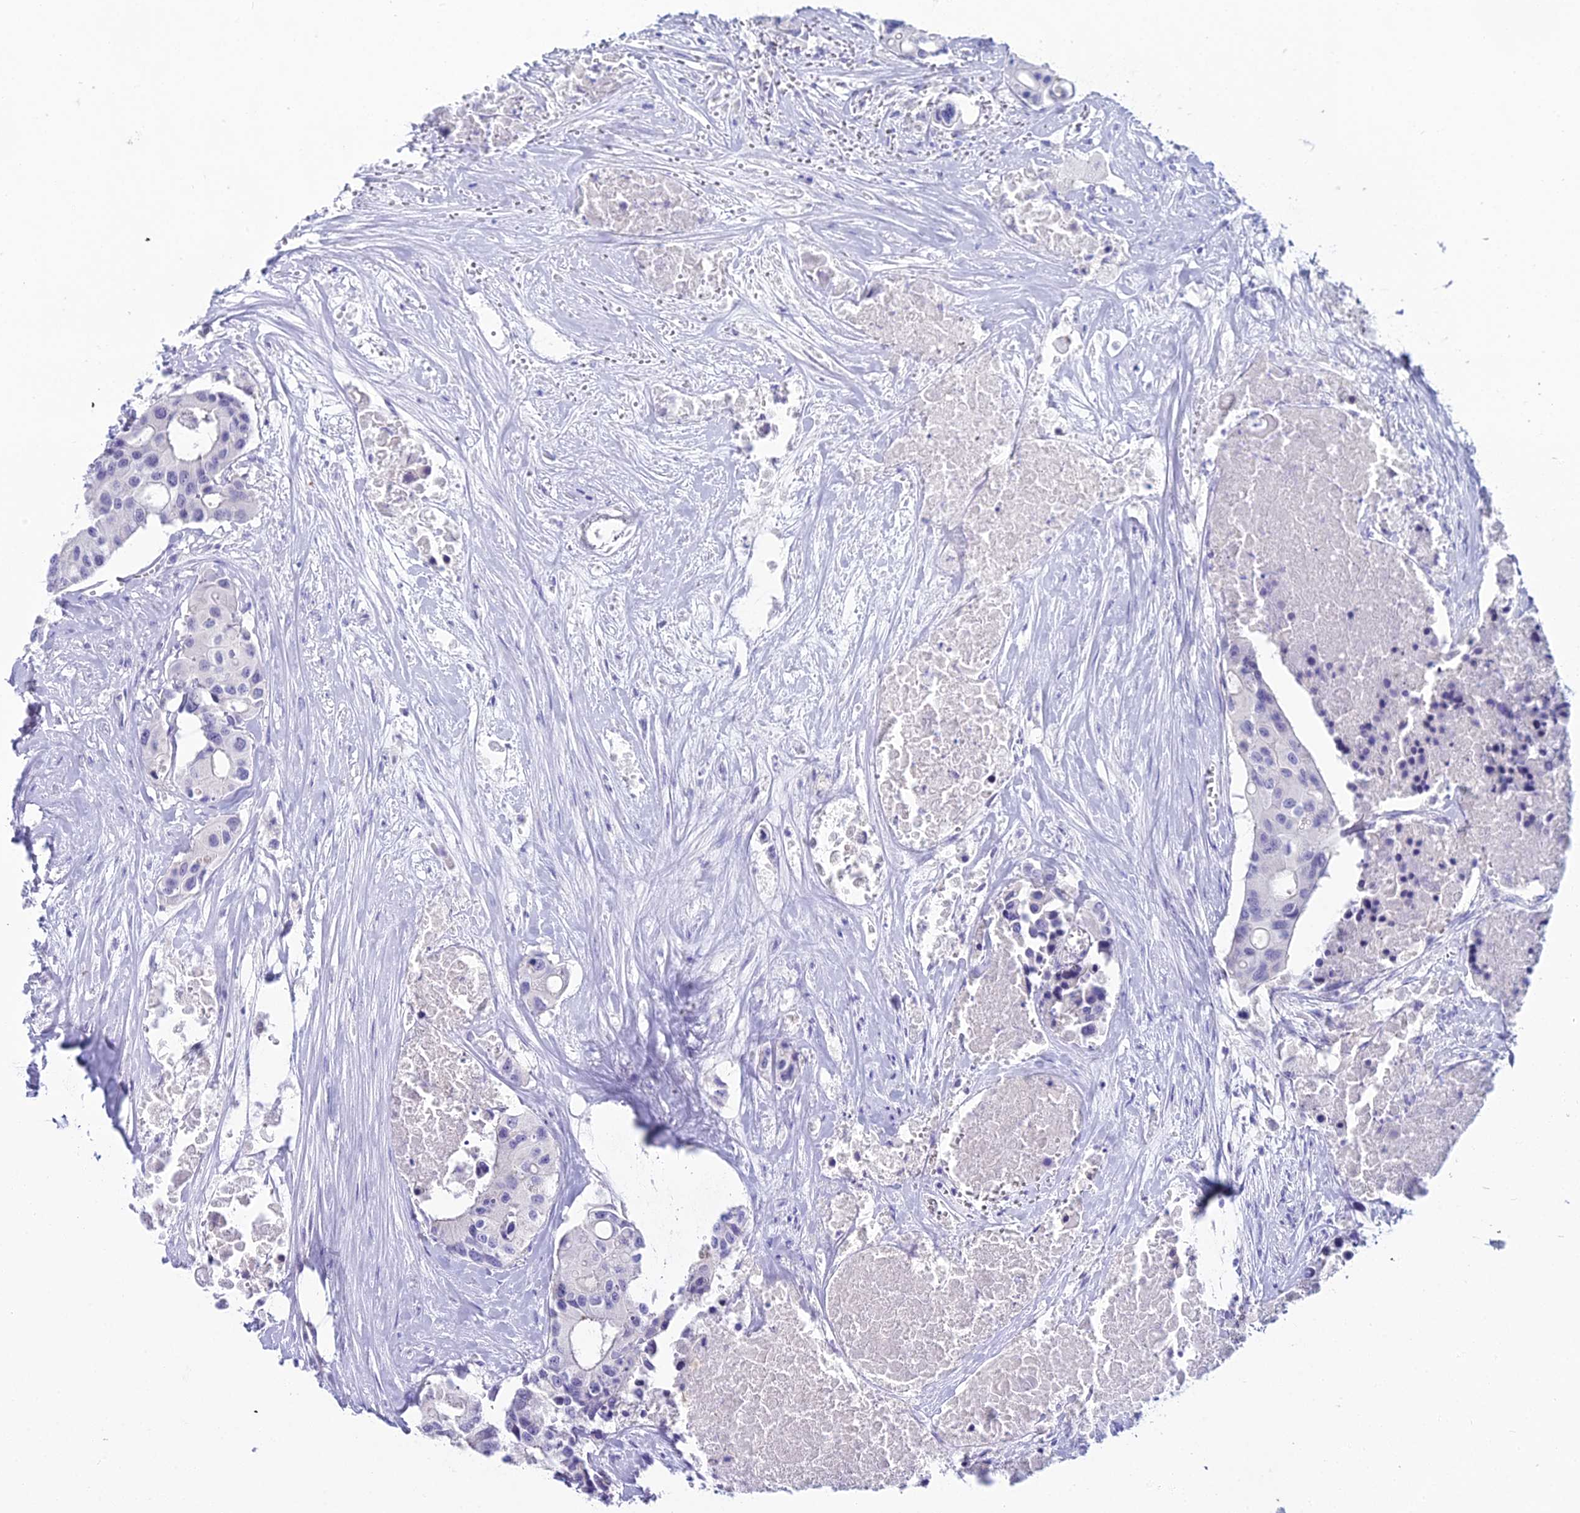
{"staining": {"intensity": "negative", "quantity": "none", "location": "none"}, "tissue": "colorectal cancer", "cell_type": "Tumor cells", "image_type": "cancer", "snomed": [{"axis": "morphology", "description": "Adenocarcinoma, NOS"}, {"axis": "topography", "description": "Colon"}], "caption": "This is a image of IHC staining of colorectal cancer (adenocarcinoma), which shows no staining in tumor cells.", "gene": "CGB2", "patient": {"sex": "male", "age": 77}}